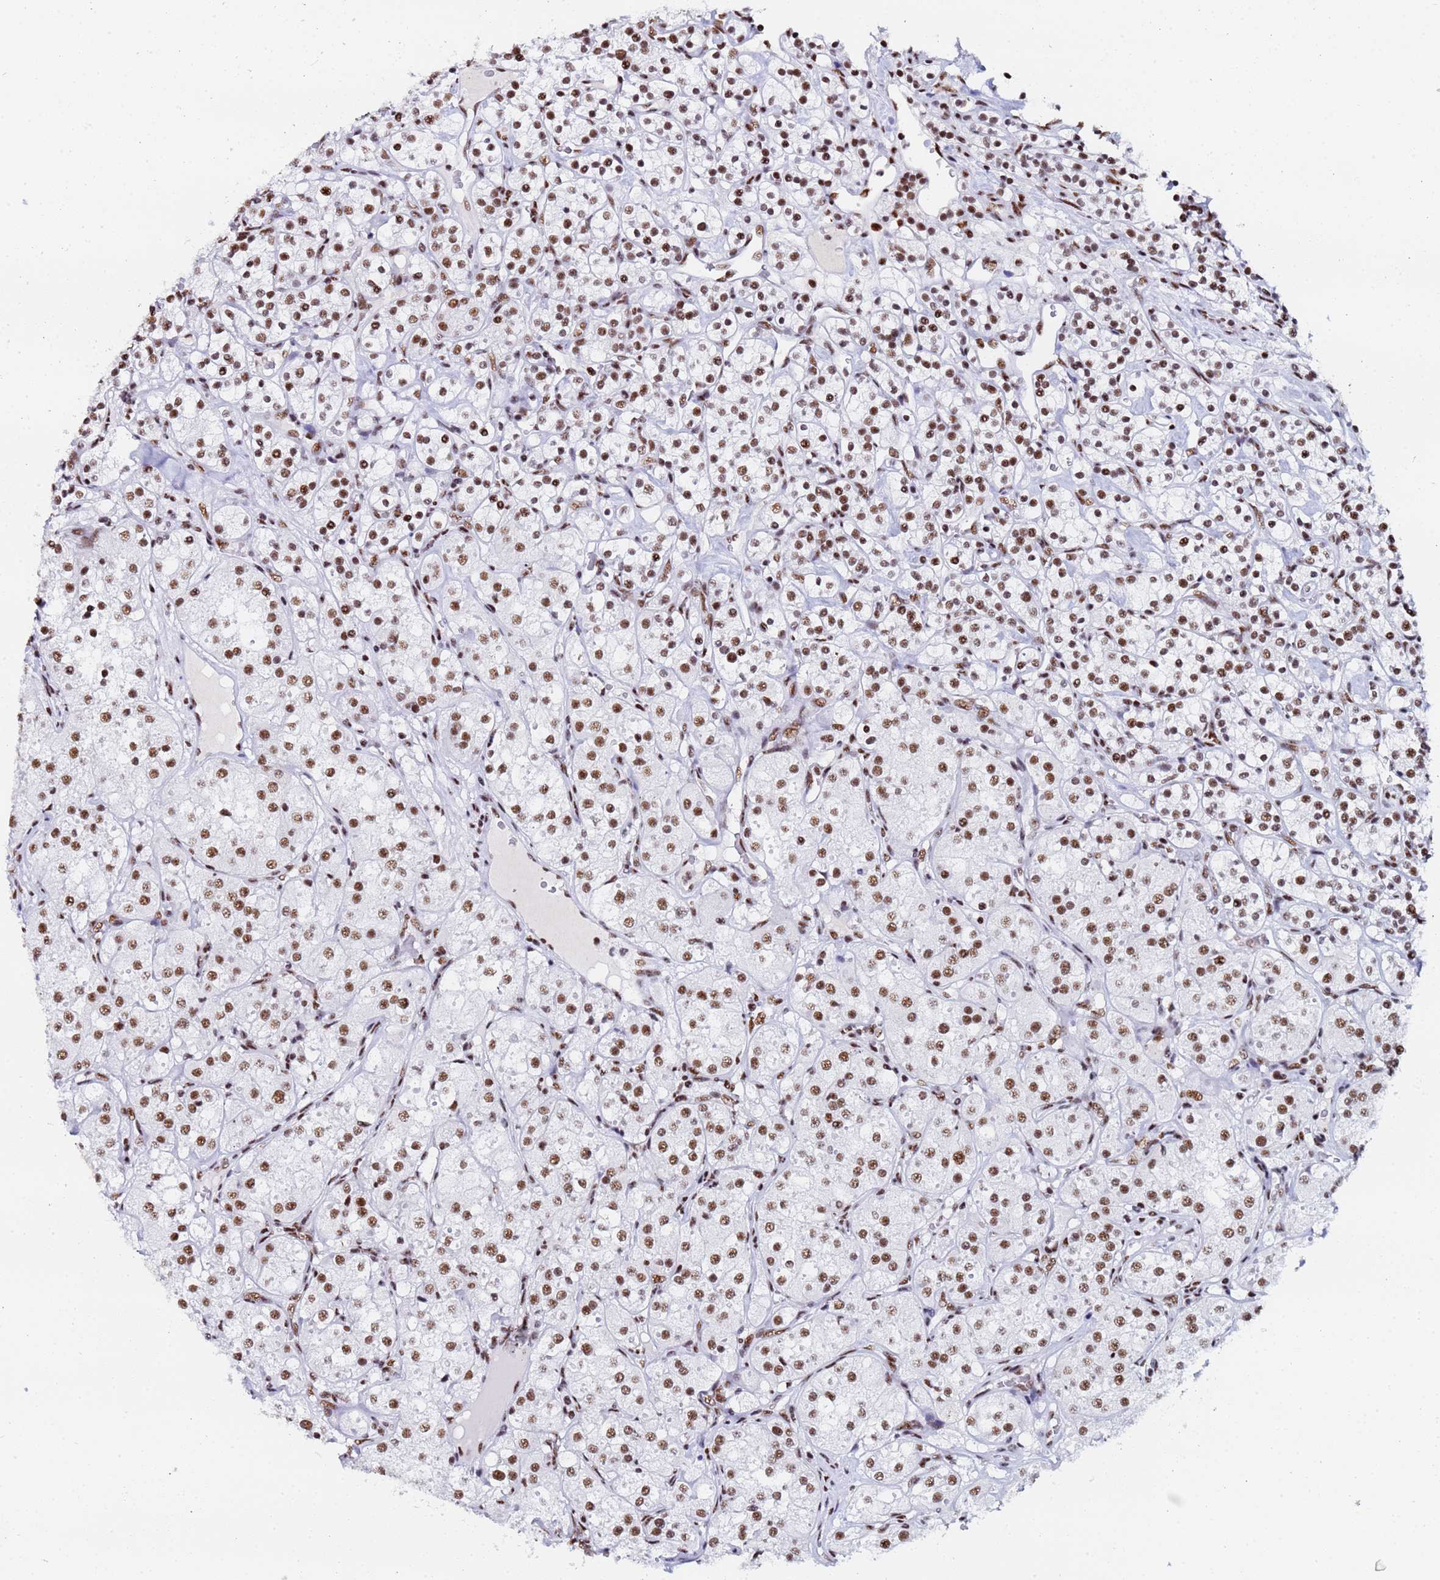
{"staining": {"intensity": "moderate", "quantity": ">75%", "location": "nuclear"}, "tissue": "renal cancer", "cell_type": "Tumor cells", "image_type": "cancer", "snomed": [{"axis": "morphology", "description": "Adenocarcinoma, NOS"}, {"axis": "topography", "description": "Kidney"}], "caption": "Immunohistochemical staining of human renal adenocarcinoma displays medium levels of moderate nuclear positivity in approximately >75% of tumor cells.", "gene": "SNRPA1", "patient": {"sex": "male", "age": 77}}